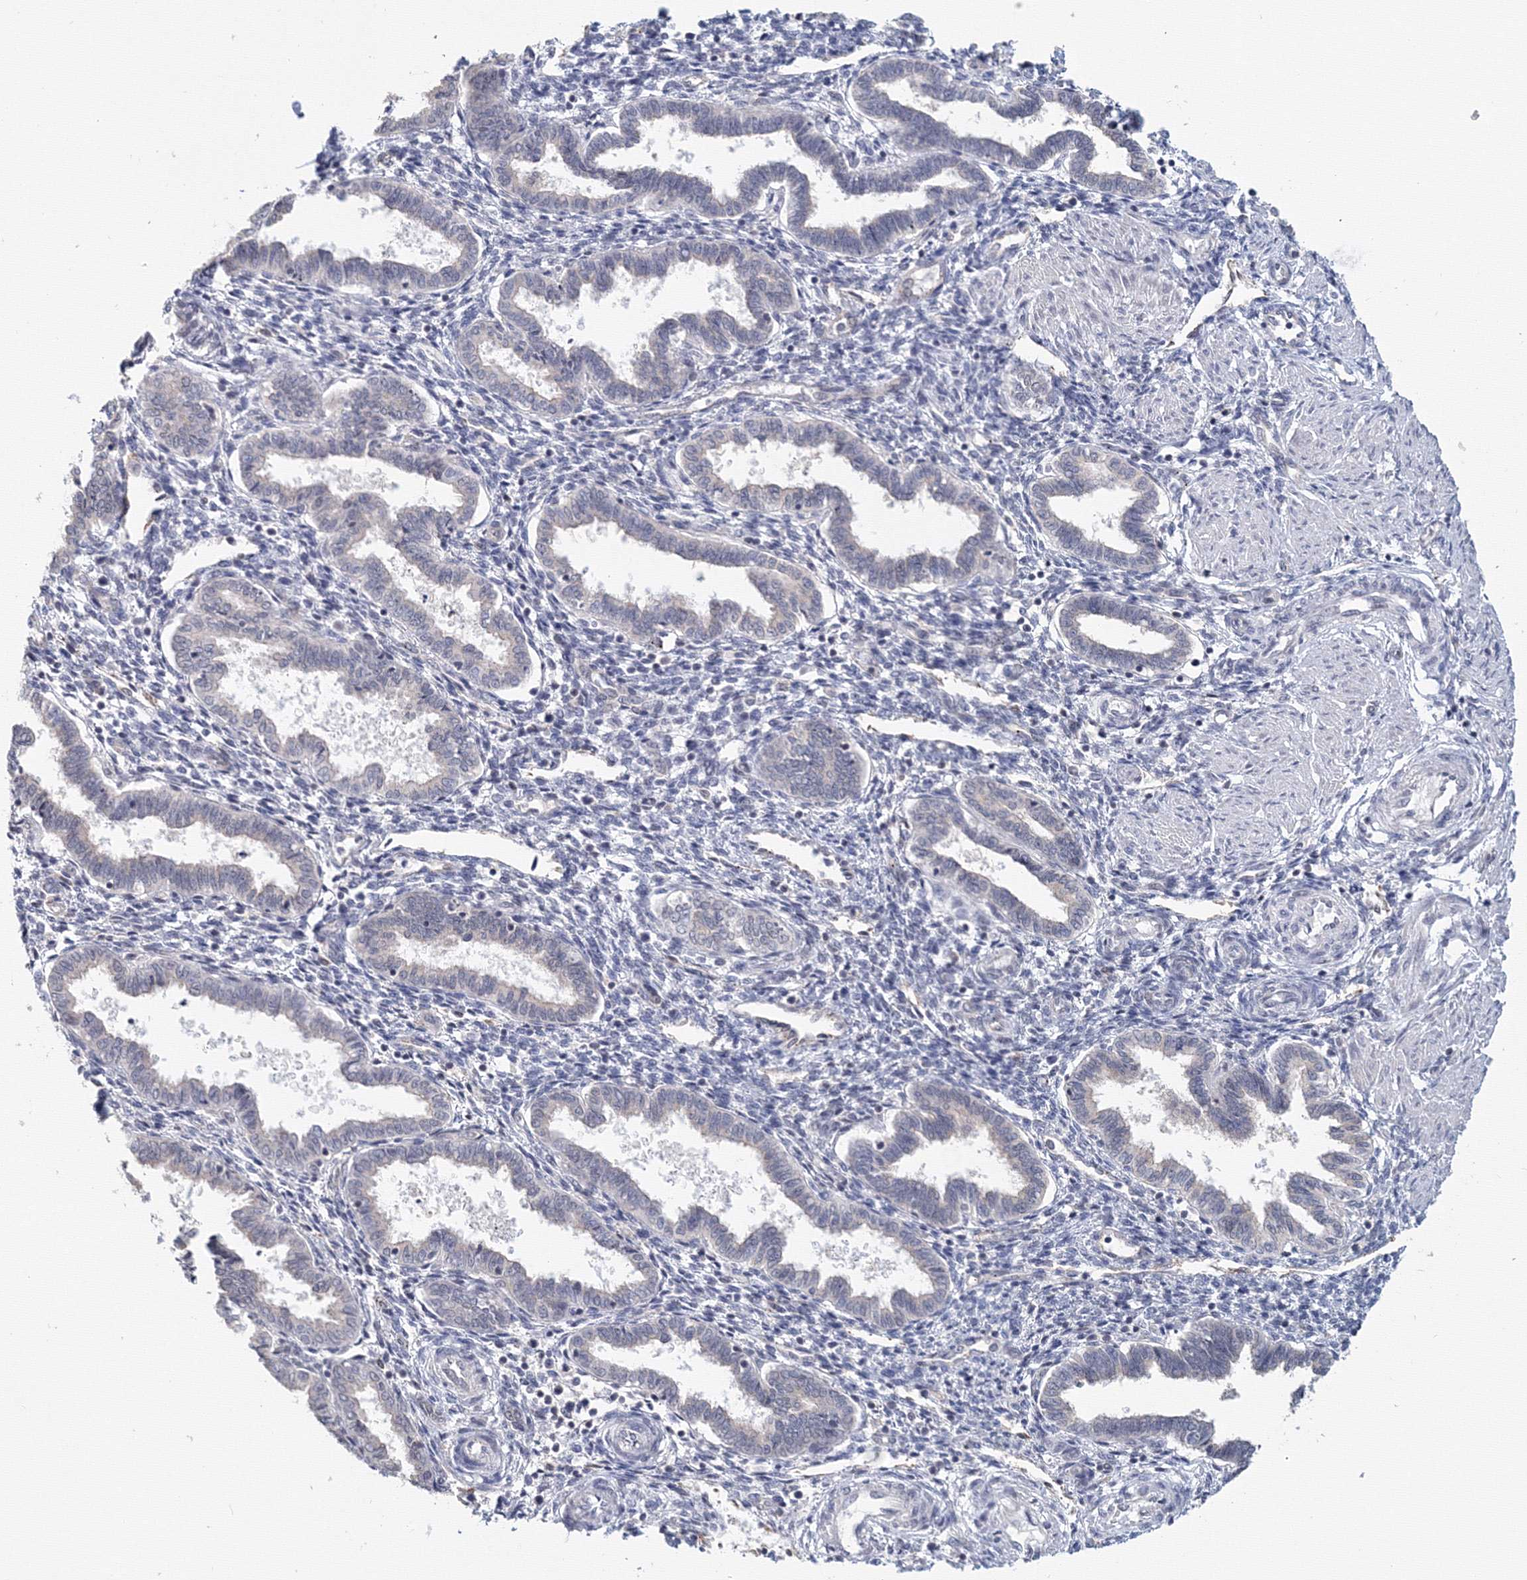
{"staining": {"intensity": "negative", "quantity": "none", "location": "none"}, "tissue": "endometrium", "cell_type": "Cells in endometrial stroma", "image_type": "normal", "snomed": [{"axis": "morphology", "description": "Normal tissue, NOS"}, {"axis": "topography", "description": "Endometrium"}], "caption": "This is a photomicrograph of IHC staining of benign endometrium, which shows no staining in cells in endometrial stroma.", "gene": "SLC7A7", "patient": {"sex": "female", "age": 33}}